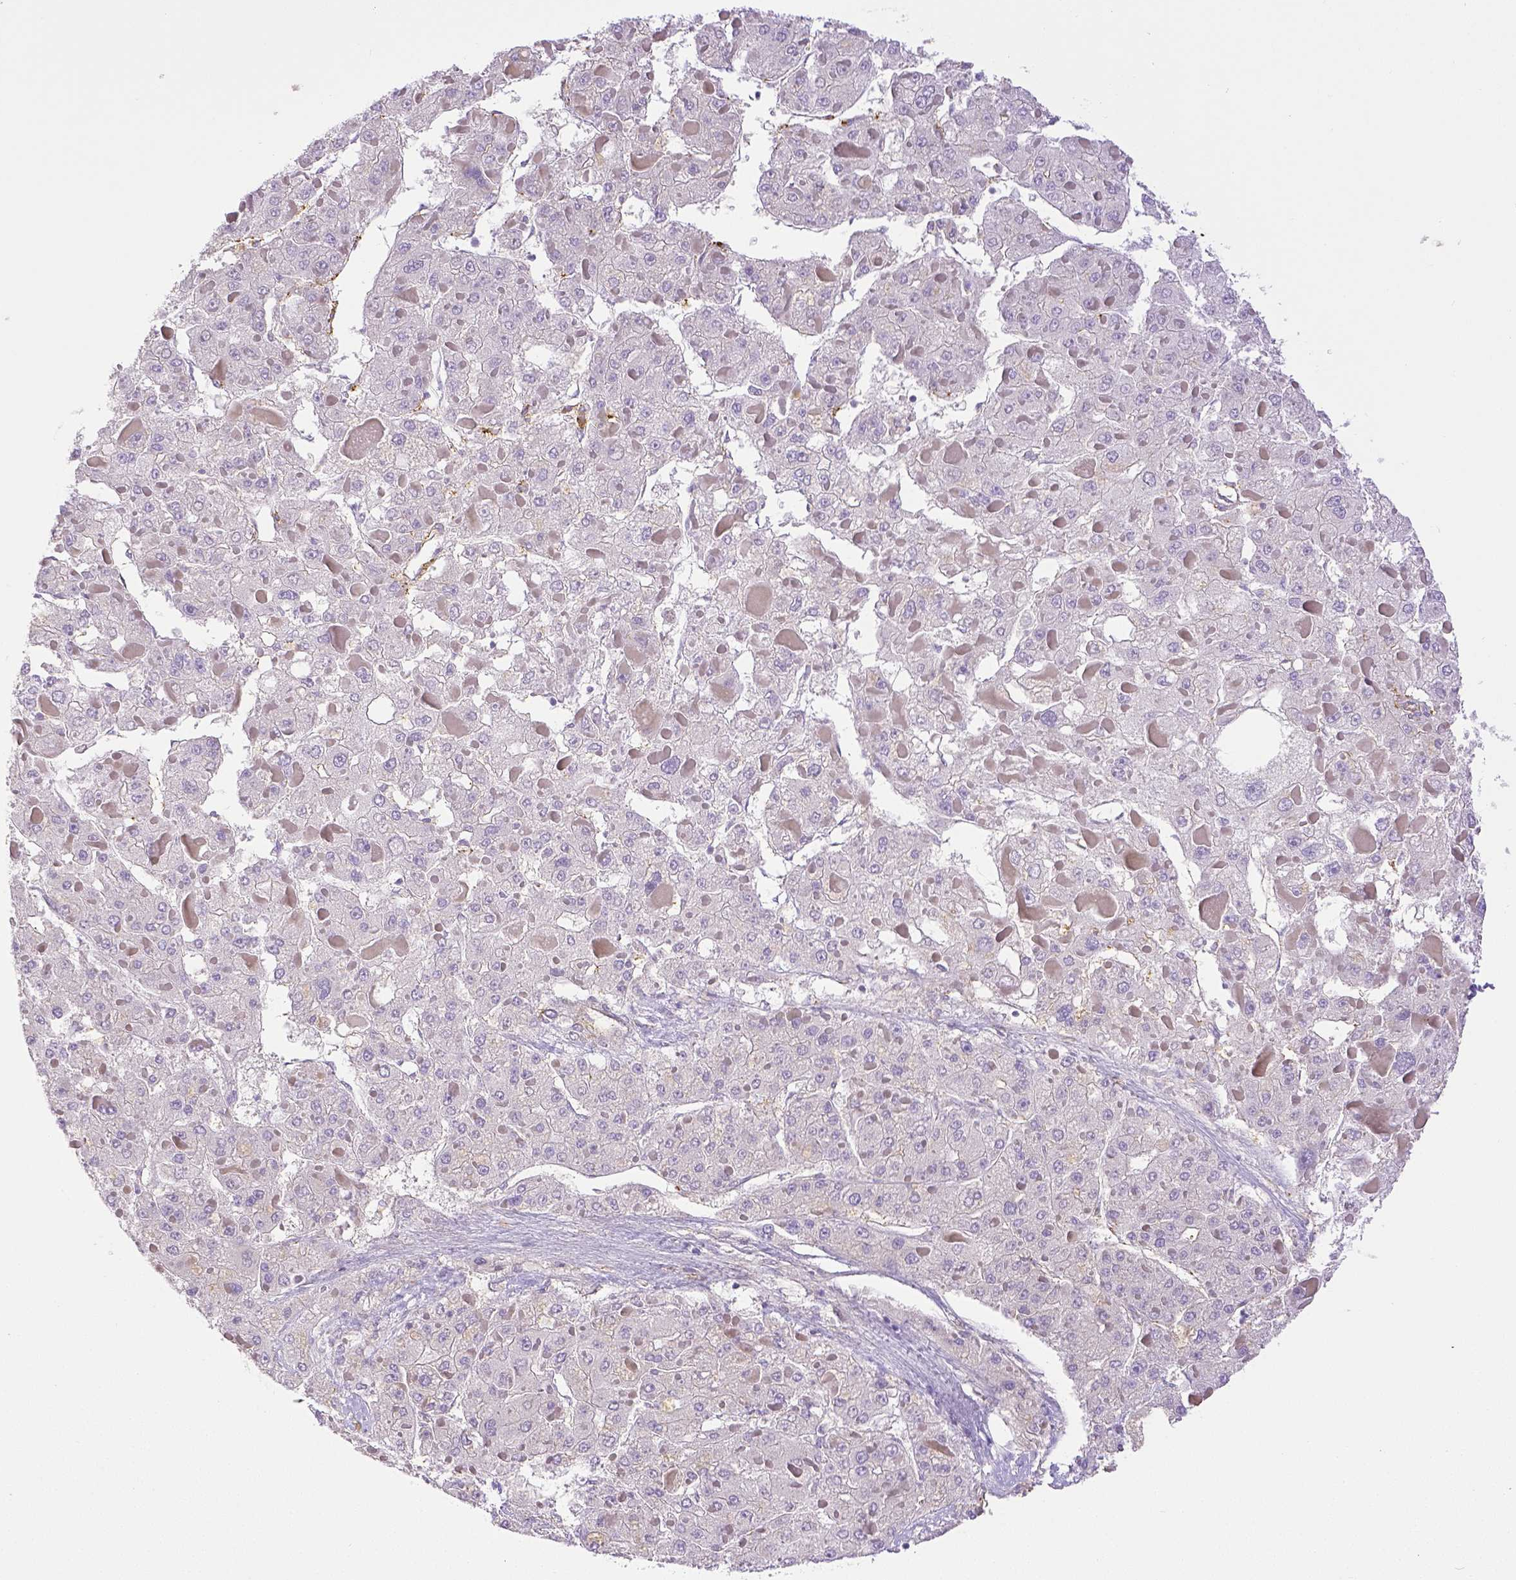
{"staining": {"intensity": "negative", "quantity": "none", "location": "none"}, "tissue": "liver cancer", "cell_type": "Tumor cells", "image_type": "cancer", "snomed": [{"axis": "morphology", "description": "Carcinoma, Hepatocellular, NOS"}, {"axis": "topography", "description": "Liver"}], "caption": "Immunohistochemistry (IHC) histopathology image of human liver cancer (hepatocellular carcinoma) stained for a protein (brown), which reveals no staining in tumor cells.", "gene": "THY1", "patient": {"sex": "female", "age": 73}}